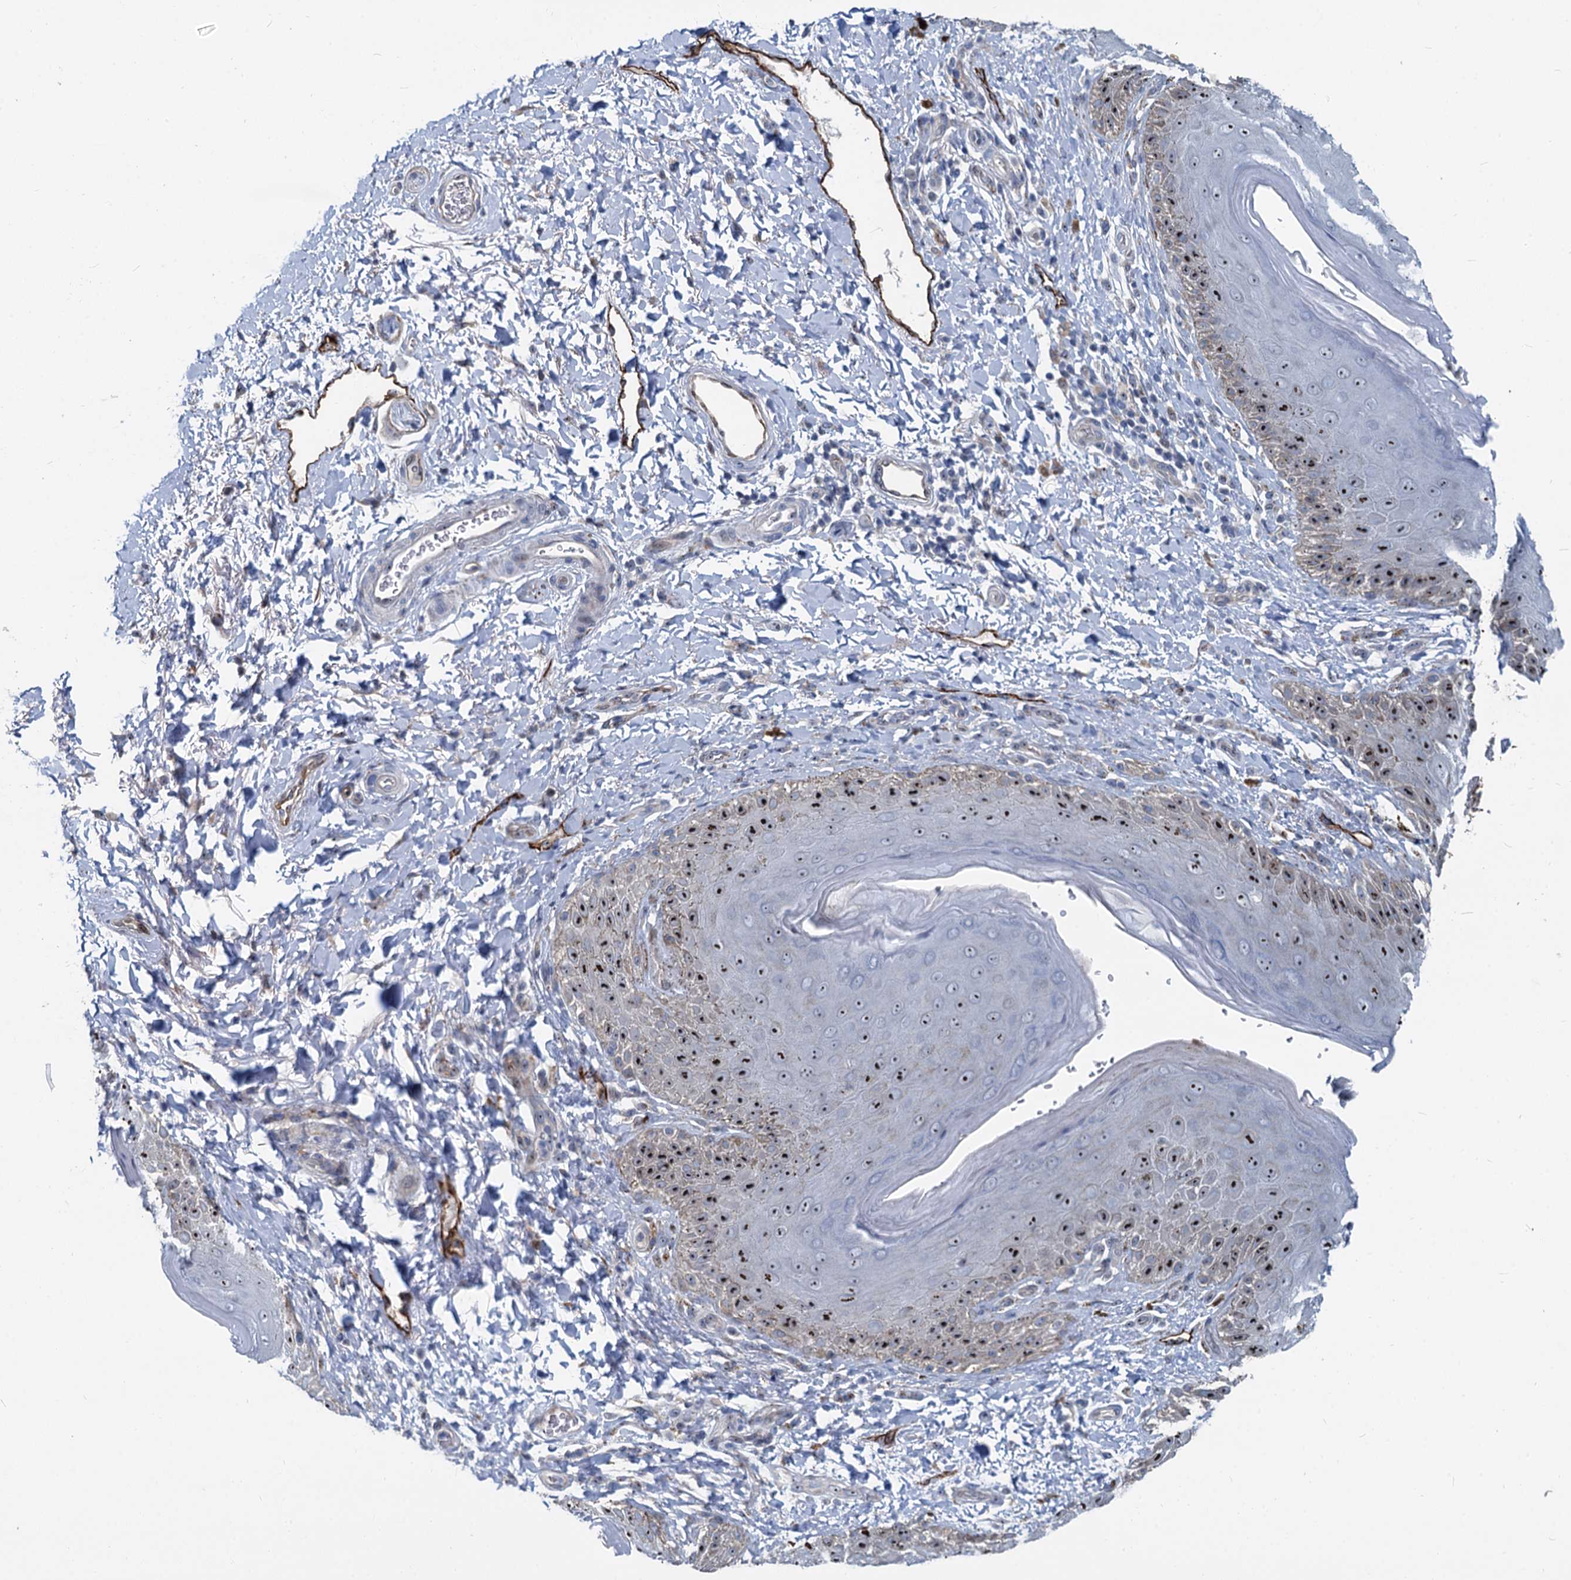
{"staining": {"intensity": "moderate", "quantity": ">75%", "location": "nuclear"}, "tissue": "skin", "cell_type": "Epidermal cells", "image_type": "normal", "snomed": [{"axis": "morphology", "description": "Normal tissue, NOS"}, {"axis": "topography", "description": "Anal"}], "caption": "Skin stained with a brown dye demonstrates moderate nuclear positive positivity in approximately >75% of epidermal cells.", "gene": "ASXL3", "patient": {"sex": "male", "age": 44}}